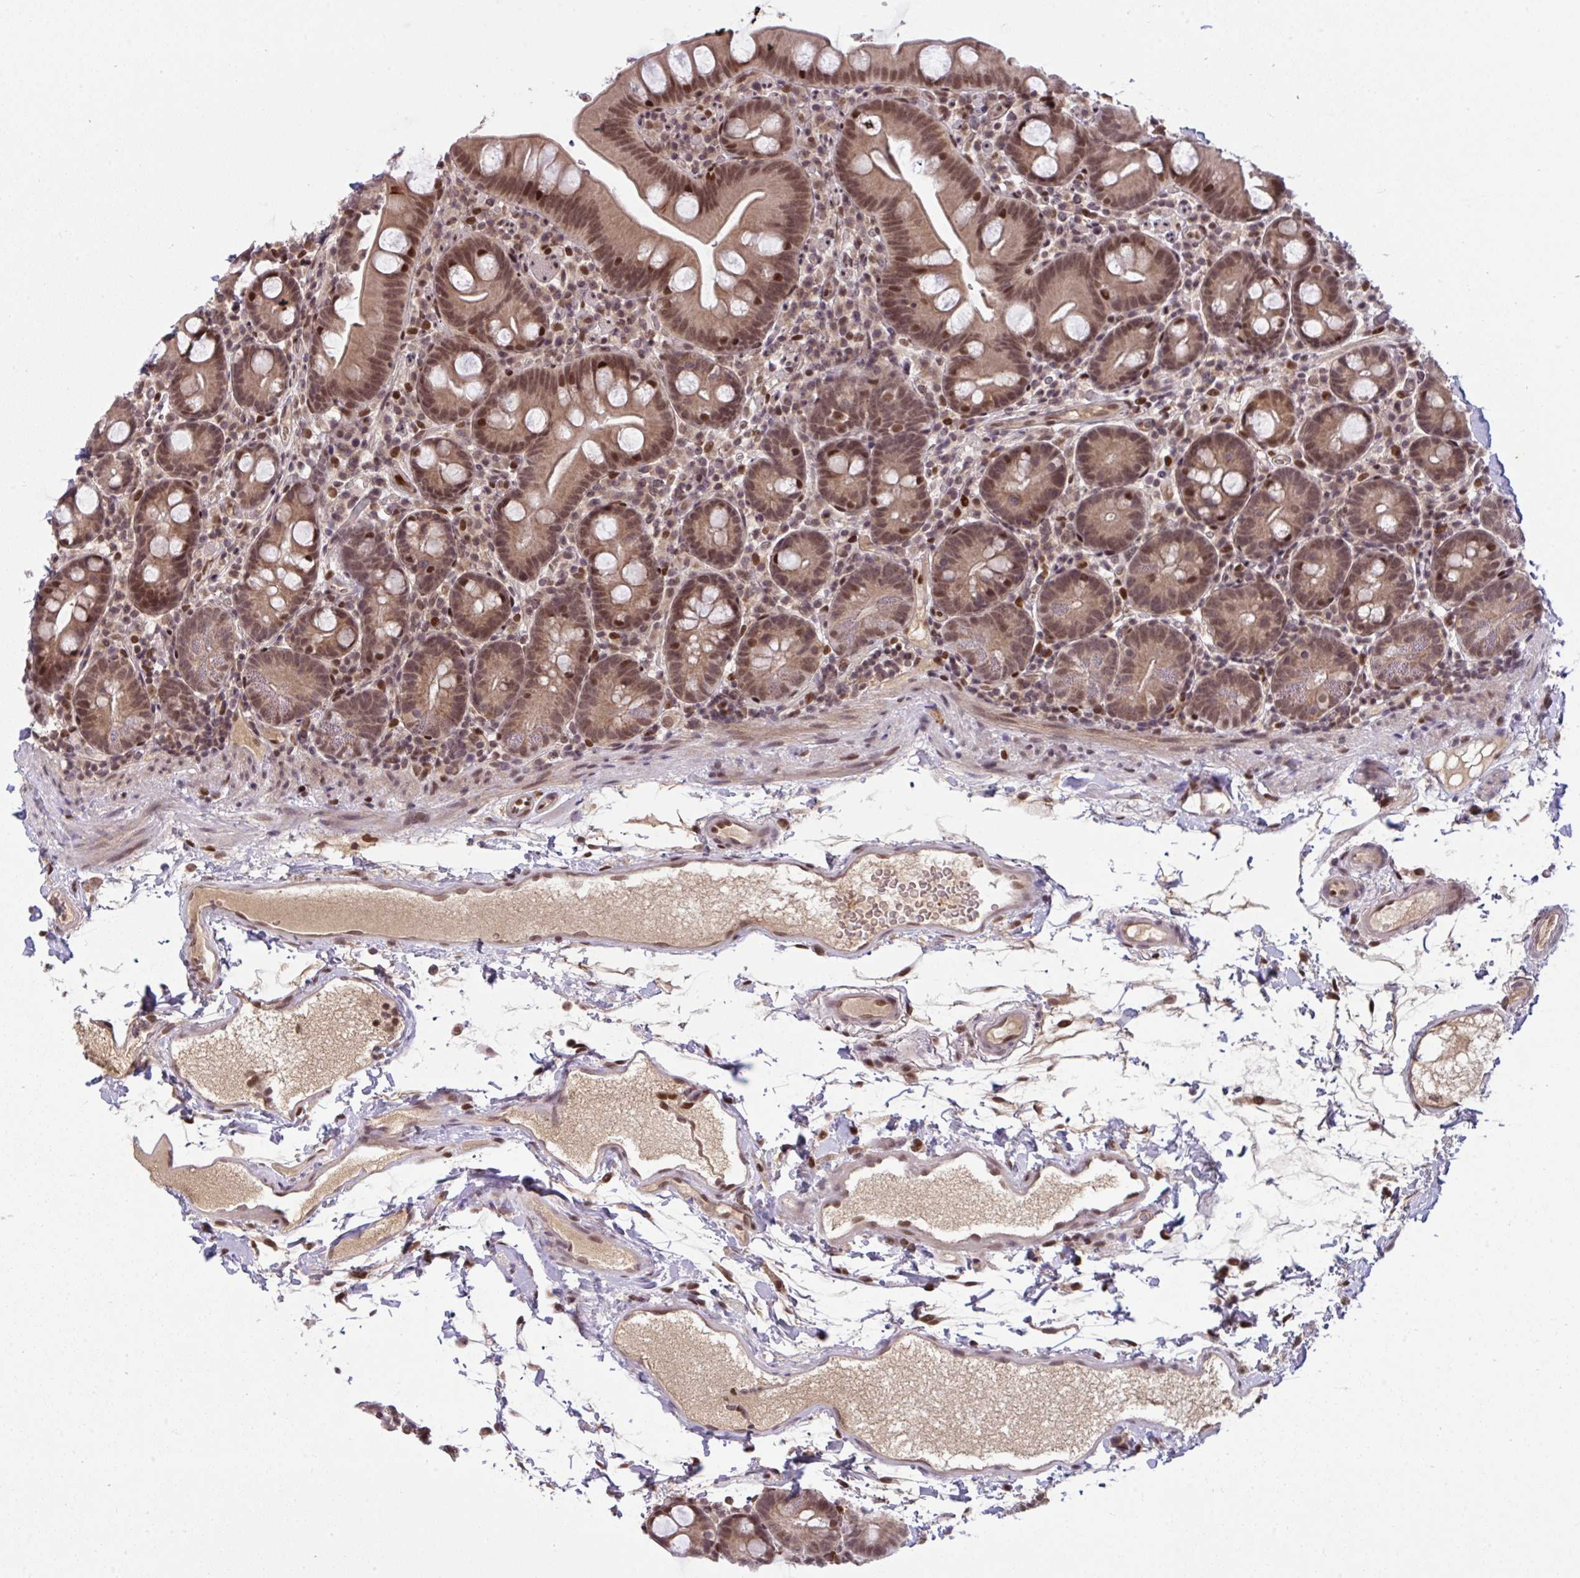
{"staining": {"intensity": "strong", "quantity": ">75%", "location": "cytoplasmic/membranous,nuclear"}, "tissue": "small intestine", "cell_type": "Glandular cells", "image_type": "normal", "snomed": [{"axis": "morphology", "description": "Normal tissue, NOS"}, {"axis": "topography", "description": "Small intestine"}], "caption": "This histopathology image exhibits benign small intestine stained with immunohistochemistry to label a protein in brown. The cytoplasmic/membranous,nuclear of glandular cells show strong positivity for the protein. Nuclei are counter-stained blue.", "gene": "KLF2", "patient": {"sex": "female", "age": 68}}